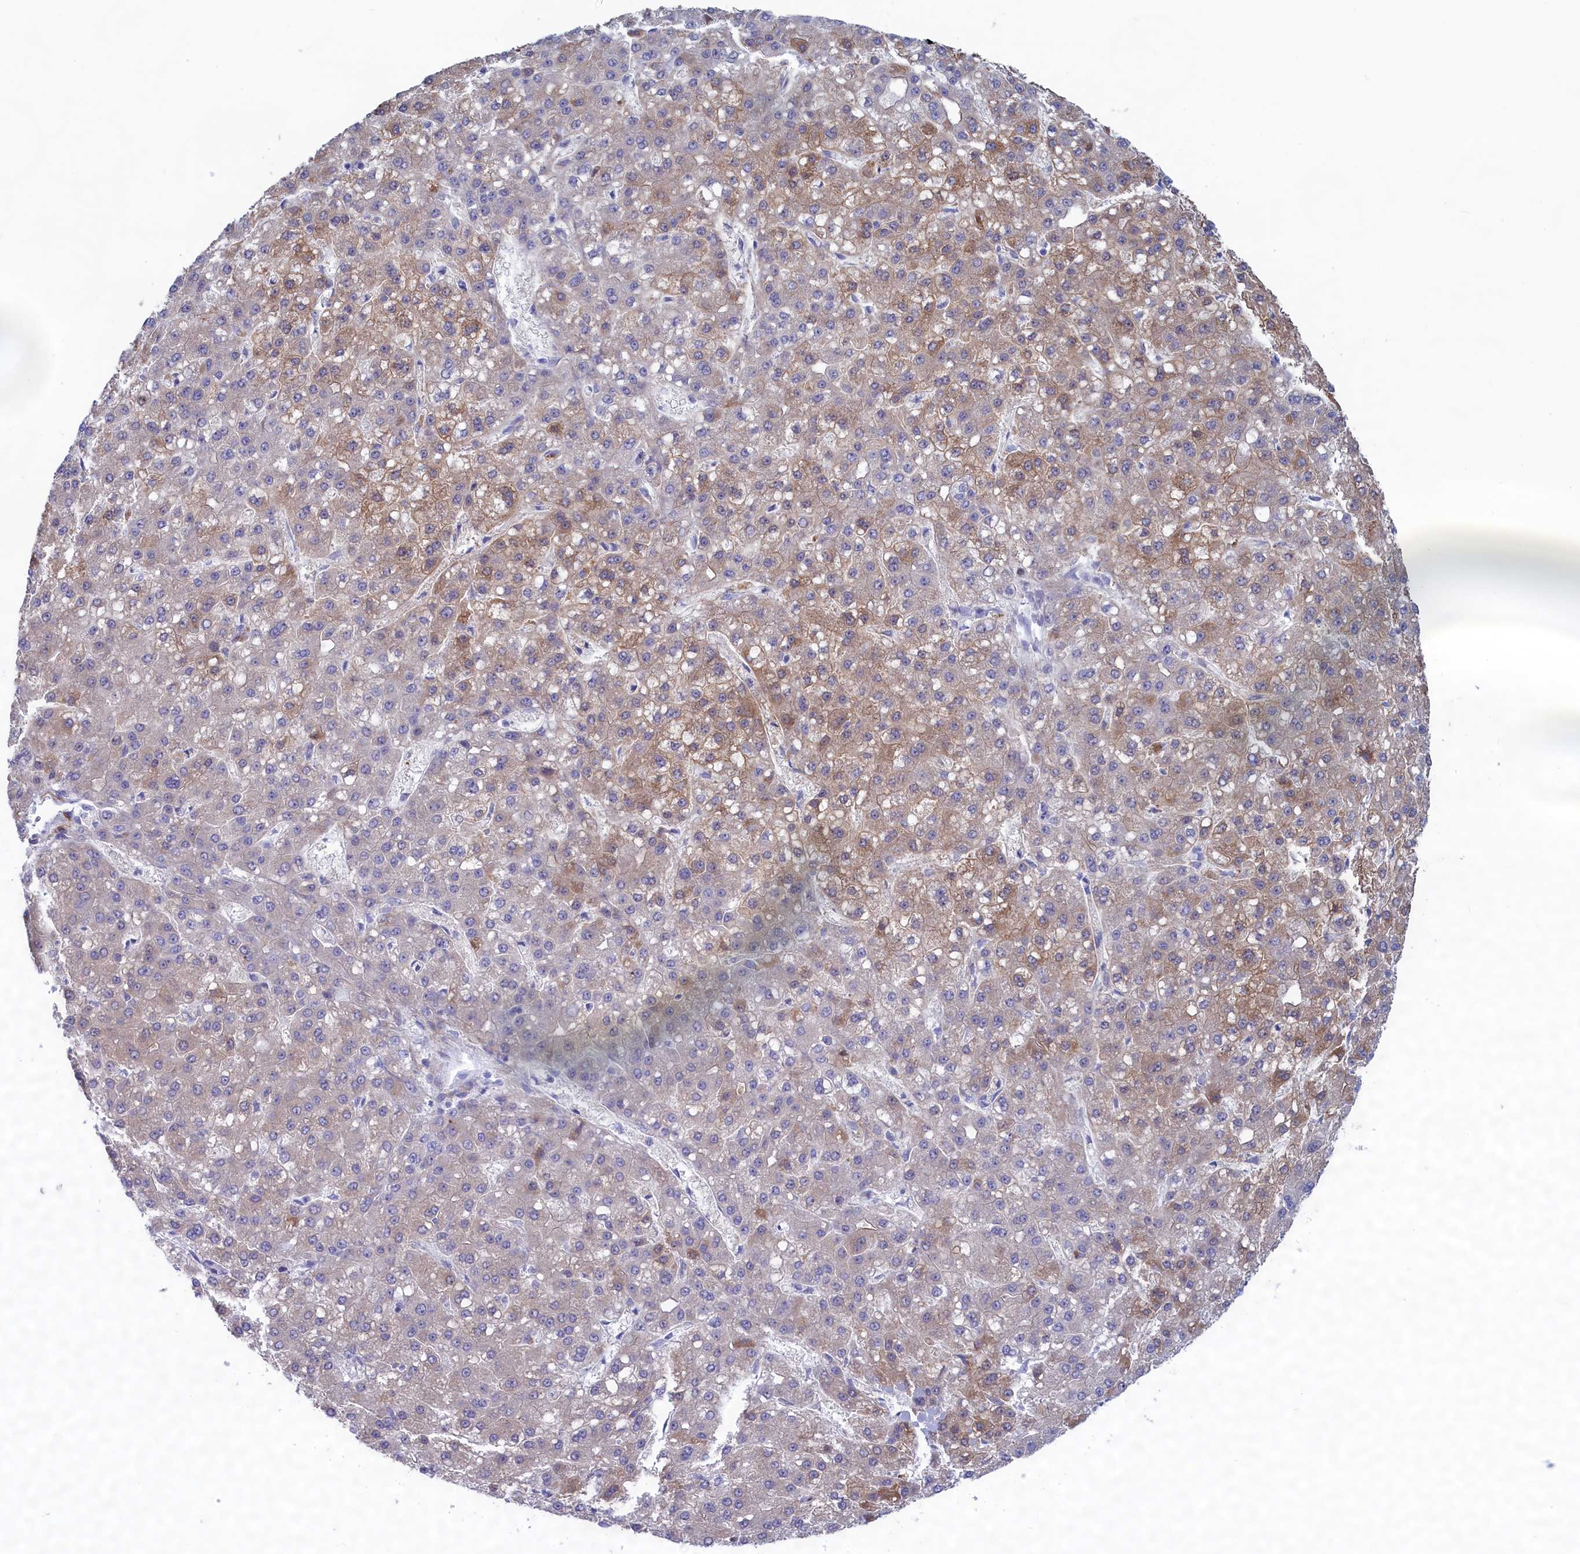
{"staining": {"intensity": "moderate", "quantity": "<25%", "location": "cytoplasmic/membranous"}, "tissue": "liver cancer", "cell_type": "Tumor cells", "image_type": "cancer", "snomed": [{"axis": "morphology", "description": "Carcinoma, Hepatocellular, NOS"}, {"axis": "topography", "description": "Liver"}], "caption": "Liver cancer was stained to show a protein in brown. There is low levels of moderate cytoplasmic/membranous expression in approximately <25% of tumor cells.", "gene": "MPV17L2", "patient": {"sex": "male", "age": 67}}